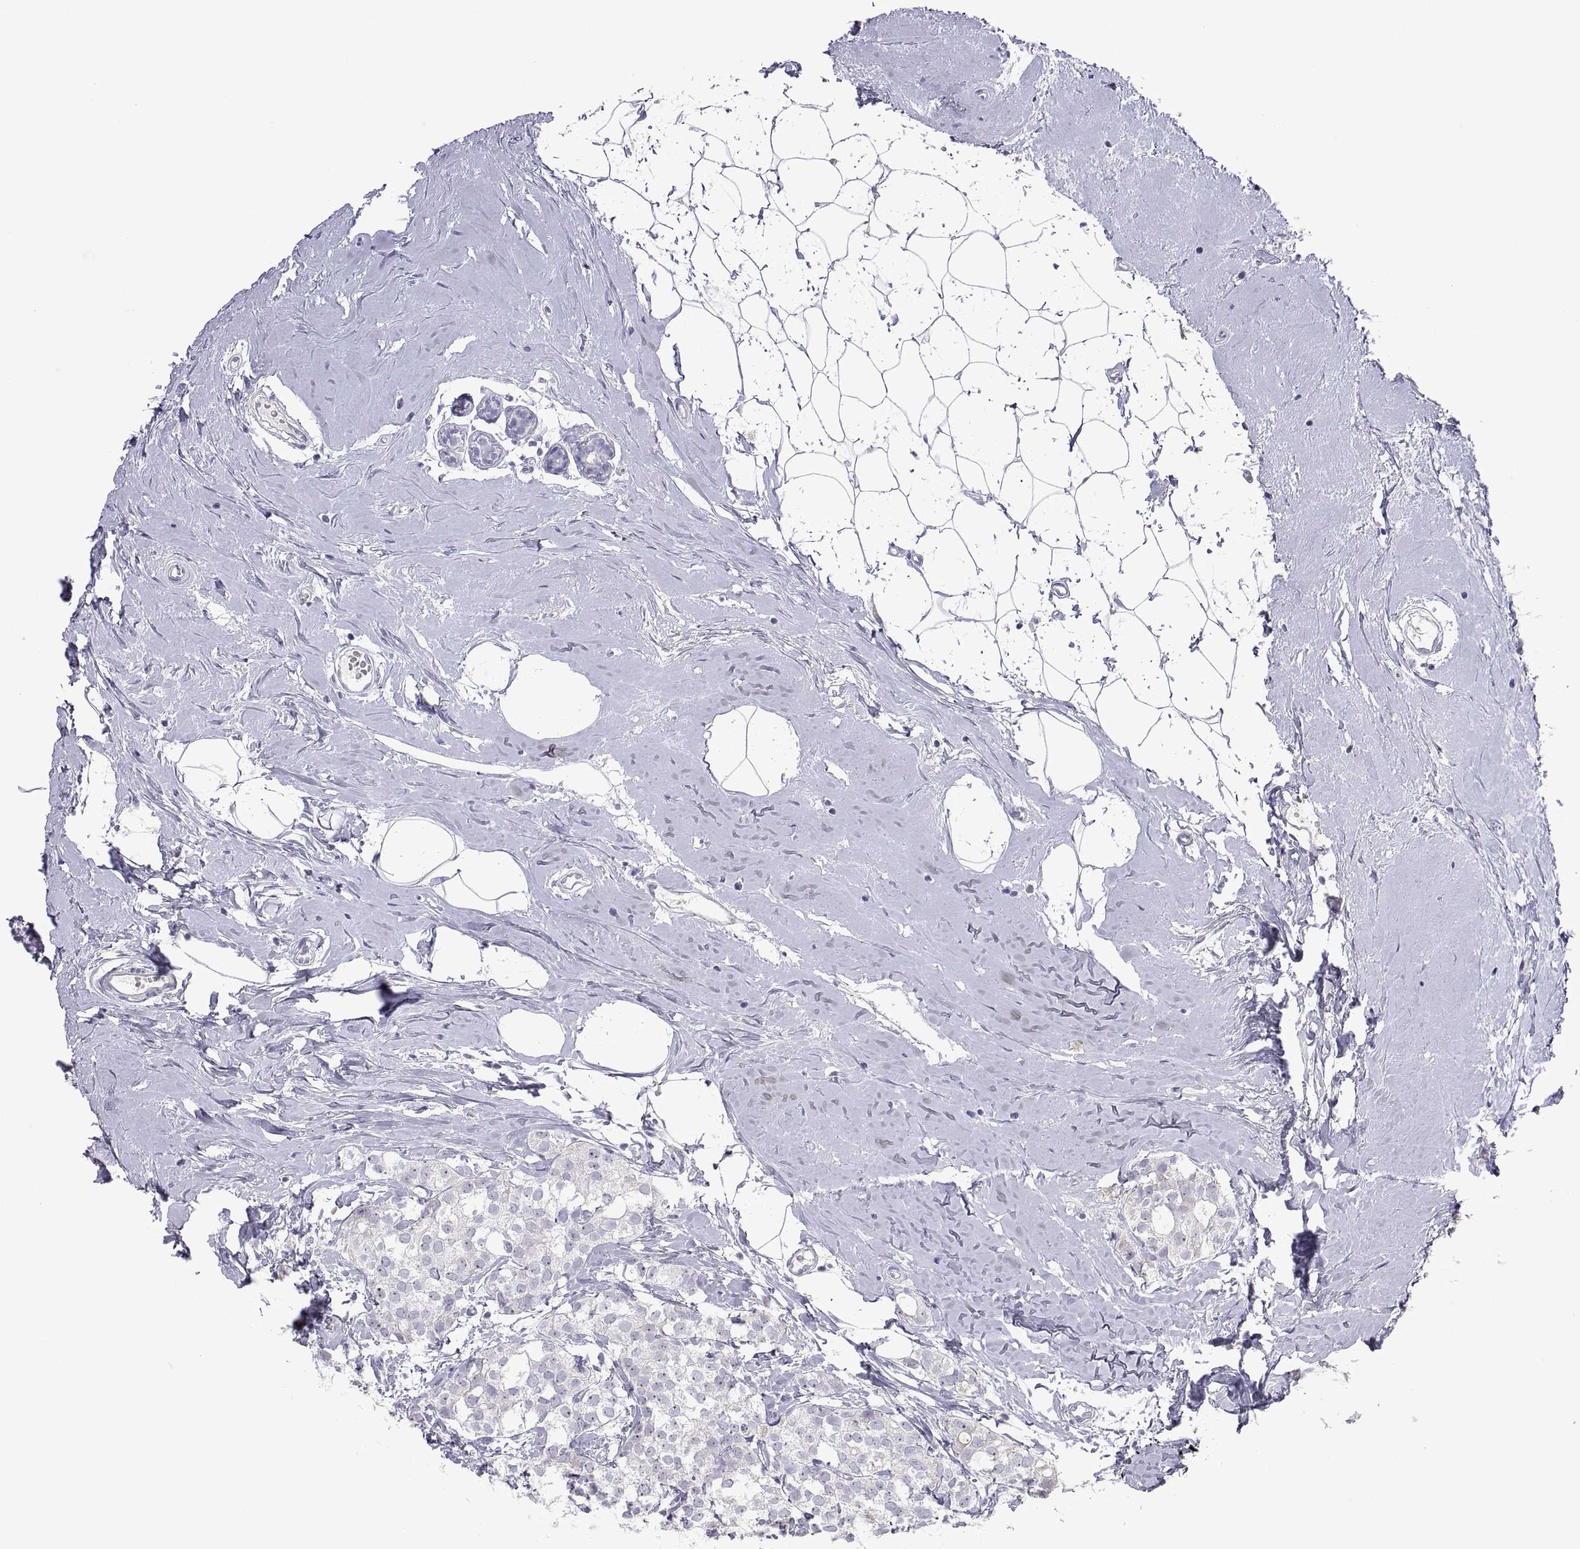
{"staining": {"intensity": "negative", "quantity": "none", "location": "none"}, "tissue": "breast cancer", "cell_type": "Tumor cells", "image_type": "cancer", "snomed": [{"axis": "morphology", "description": "Duct carcinoma"}, {"axis": "topography", "description": "Breast"}], "caption": "The immunohistochemistry (IHC) histopathology image has no significant expression in tumor cells of breast cancer (invasive ductal carcinoma) tissue.", "gene": "VSX2", "patient": {"sex": "female", "age": 40}}